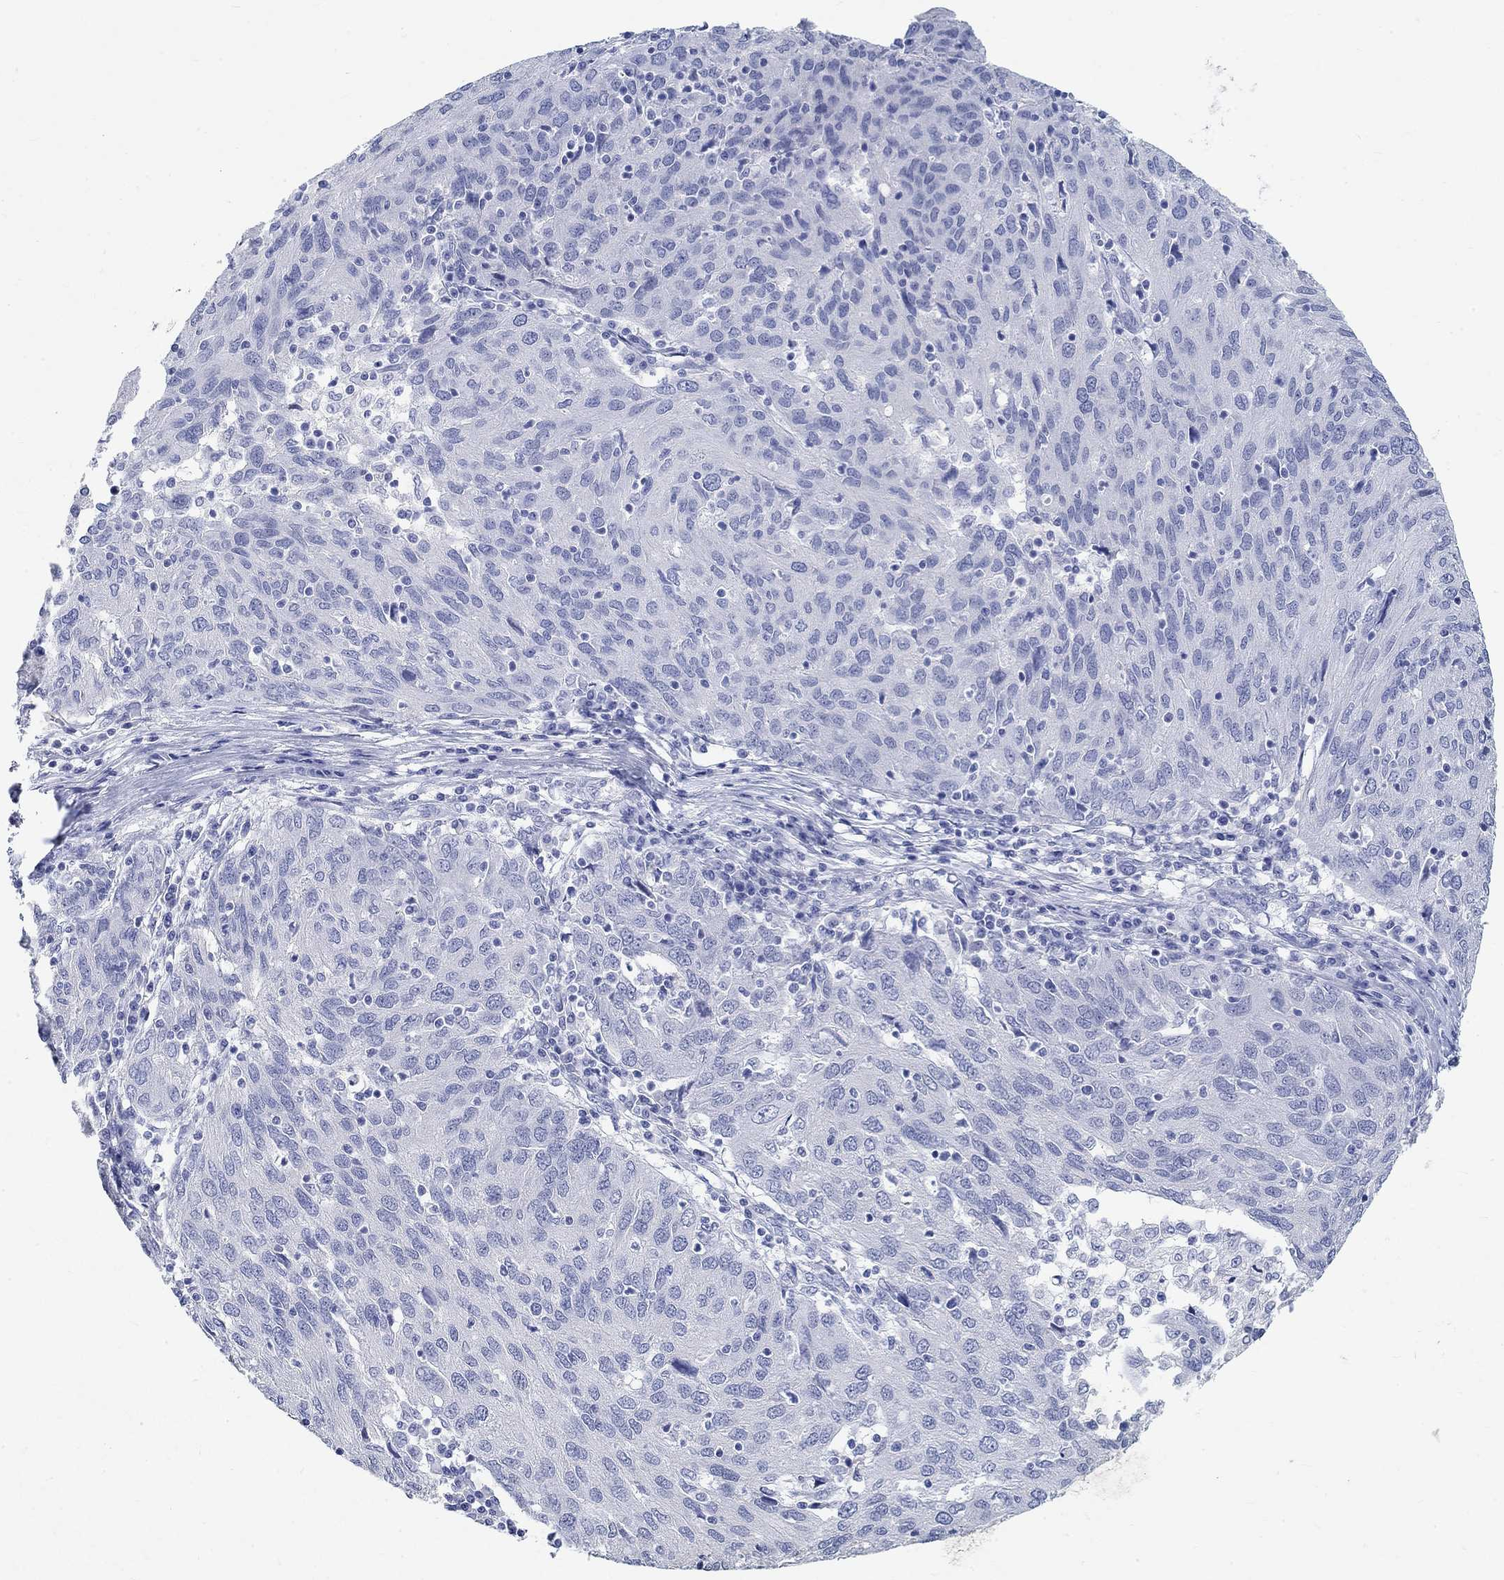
{"staining": {"intensity": "negative", "quantity": "none", "location": "none"}, "tissue": "ovarian cancer", "cell_type": "Tumor cells", "image_type": "cancer", "snomed": [{"axis": "morphology", "description": "Carcinoma, endometroid"}, {"axis": "topography", "description": "Ovary"}], "caption": "Tumor cells show no significant protein staining in ovarian cancer.", "gene": "GRIA3", "patient": {"sex": "female", "age": 50}}